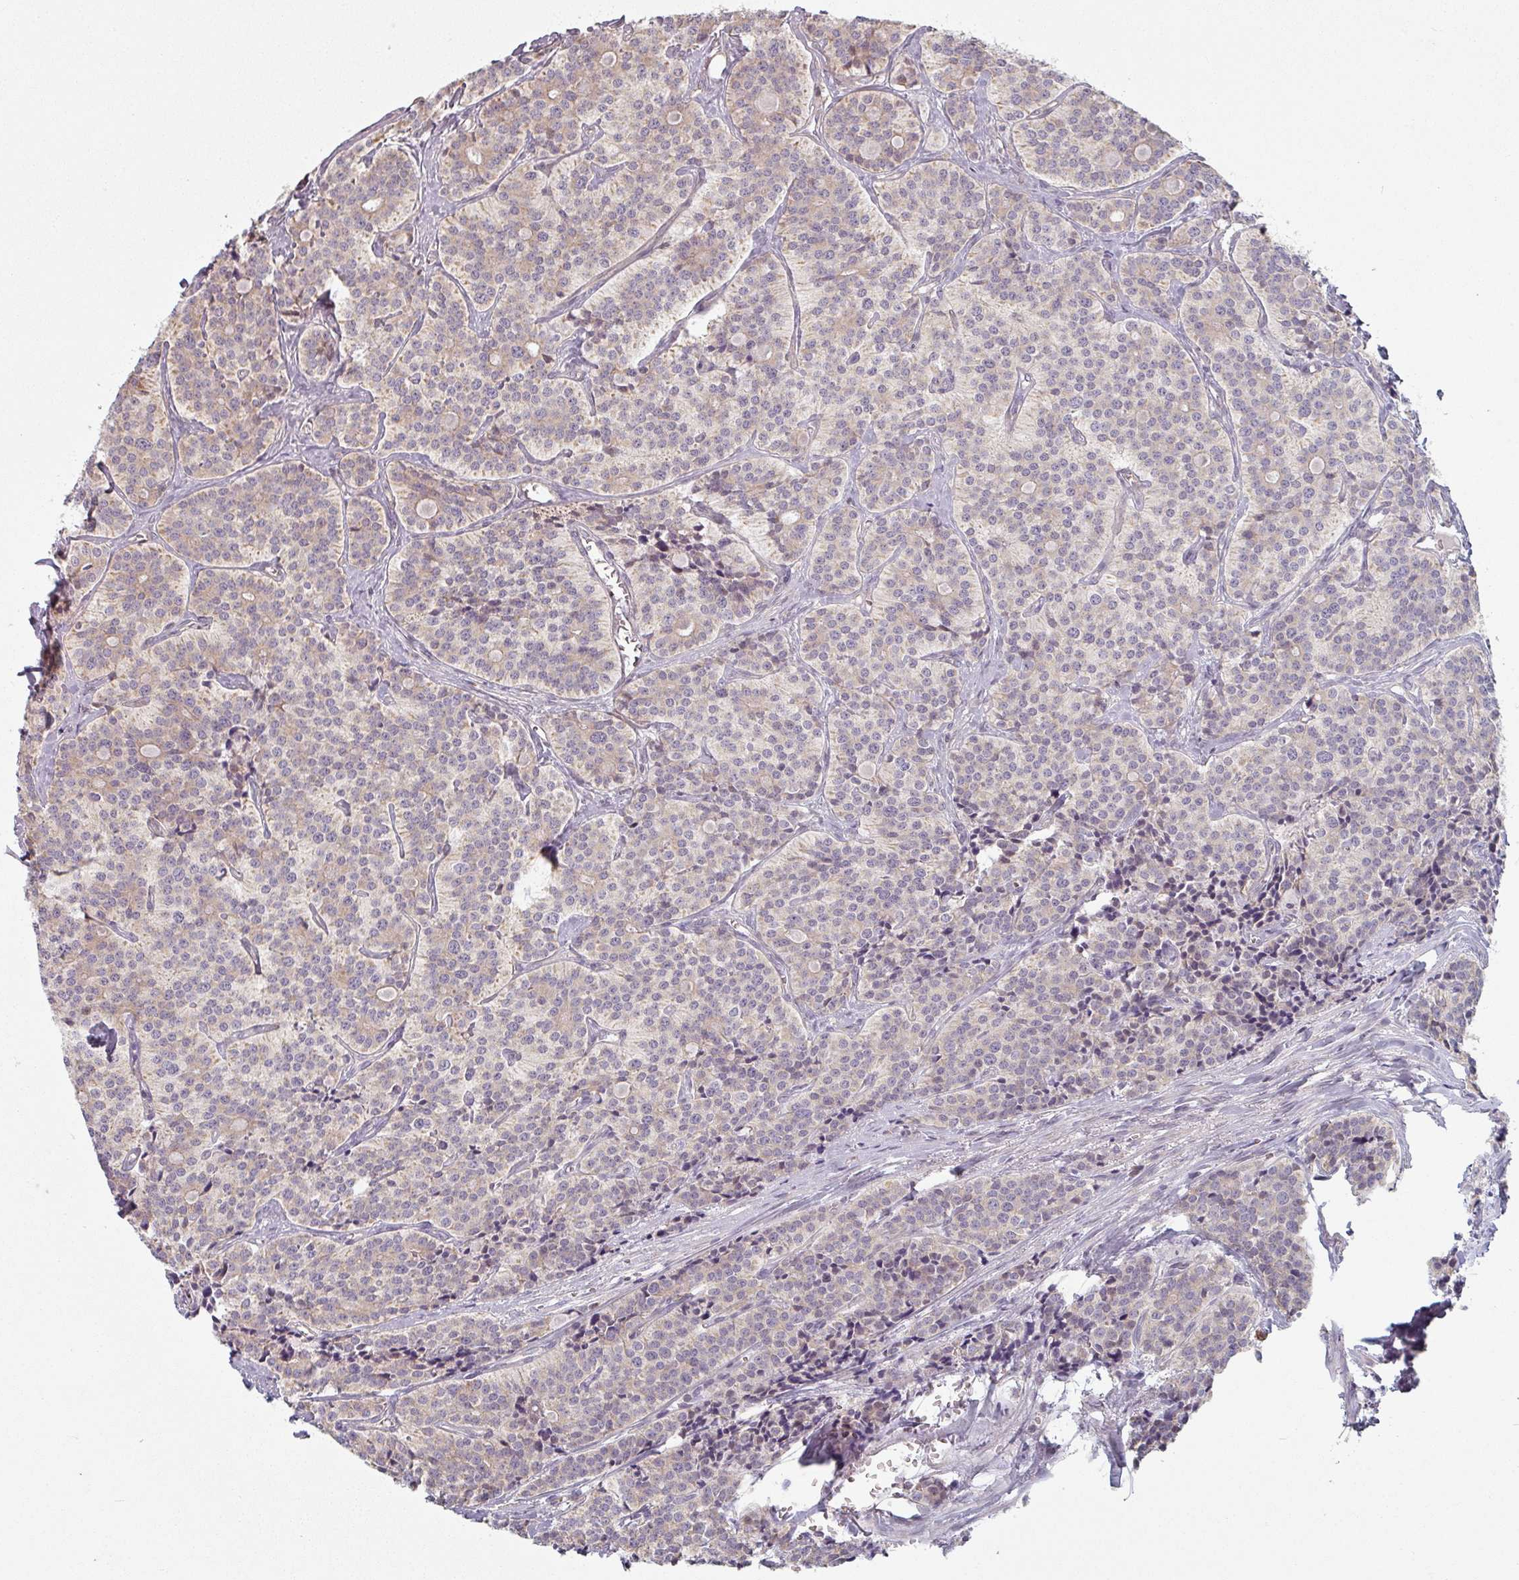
{"staining": {"intensity": "weak", "quantity": "<25%", "location": "cytoplasmic/membranous"}, "tissue": "carcinoid", "cell_type": "Tumor cells", "image_type": "cancer", "snomed": [{"axis": "morphology", "description": "Carcinoid, malignant, NOS"}, {"axis": "topography", "description": "Small intestine"}], "caption": "This histopathology image is of carcinoid stained with immunohistochemistry (IHC) to label a protein in brown with the nuclei are counter-stained blue. There is no expression in tumor cells.", "gene": "PLEKHJ1", "patient": {"sex": "male", "age": 63}}